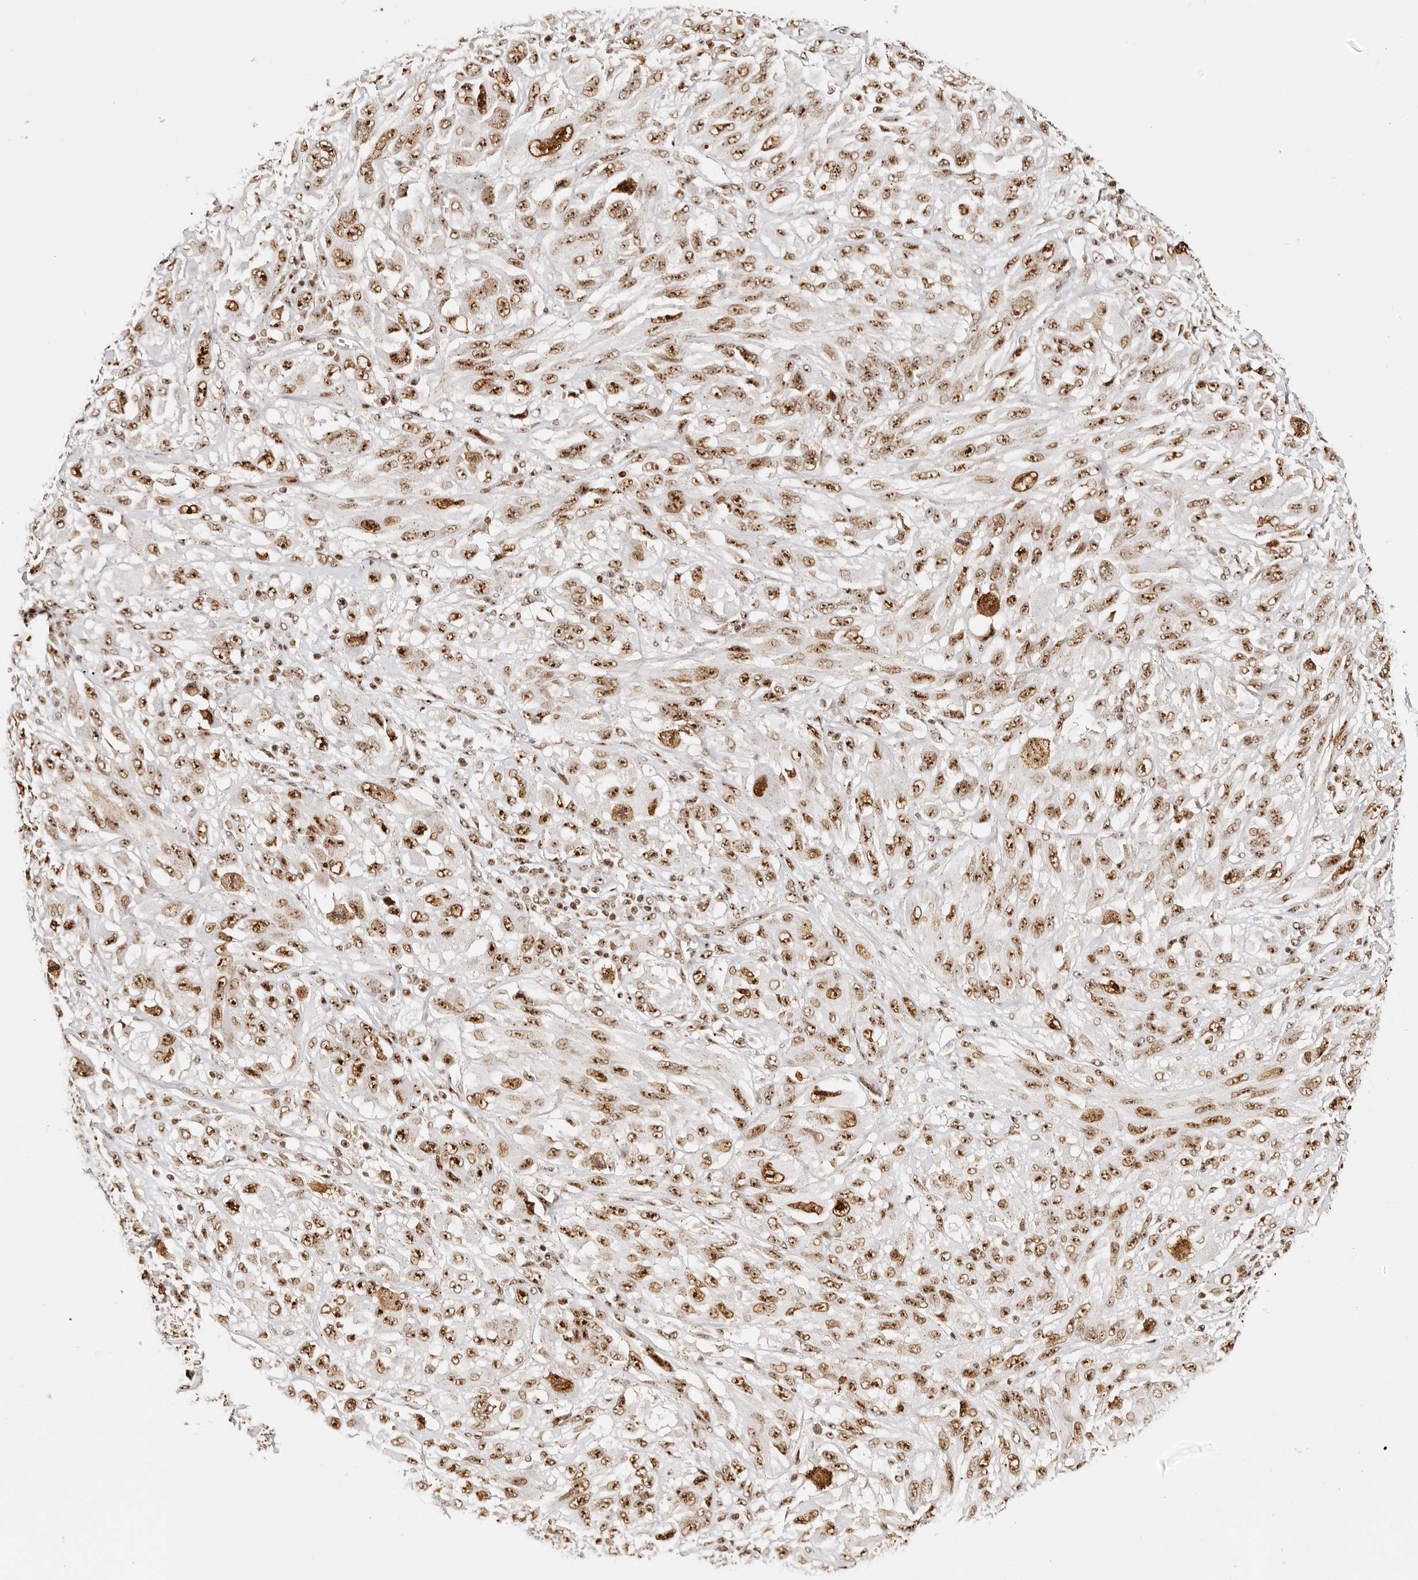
{"staining": {"intensity": "strong", "quantity": ">75%", "location": "nuclear"}, "tissue": "melanoma", "cell_type": "Tumor cells", "image_type": "cancer", "snomed": [{"axis": "morphology", "description": "Malignant melanoma, NOS"}, {"axis": "topography", "description": "Skin"}], "caption": "Malignant melanoma stained for a protein reveals strong nuclear positivity in tumor cells.", "gene": "IQGAP3", "patient": {"sex": "female", "age": 91}}